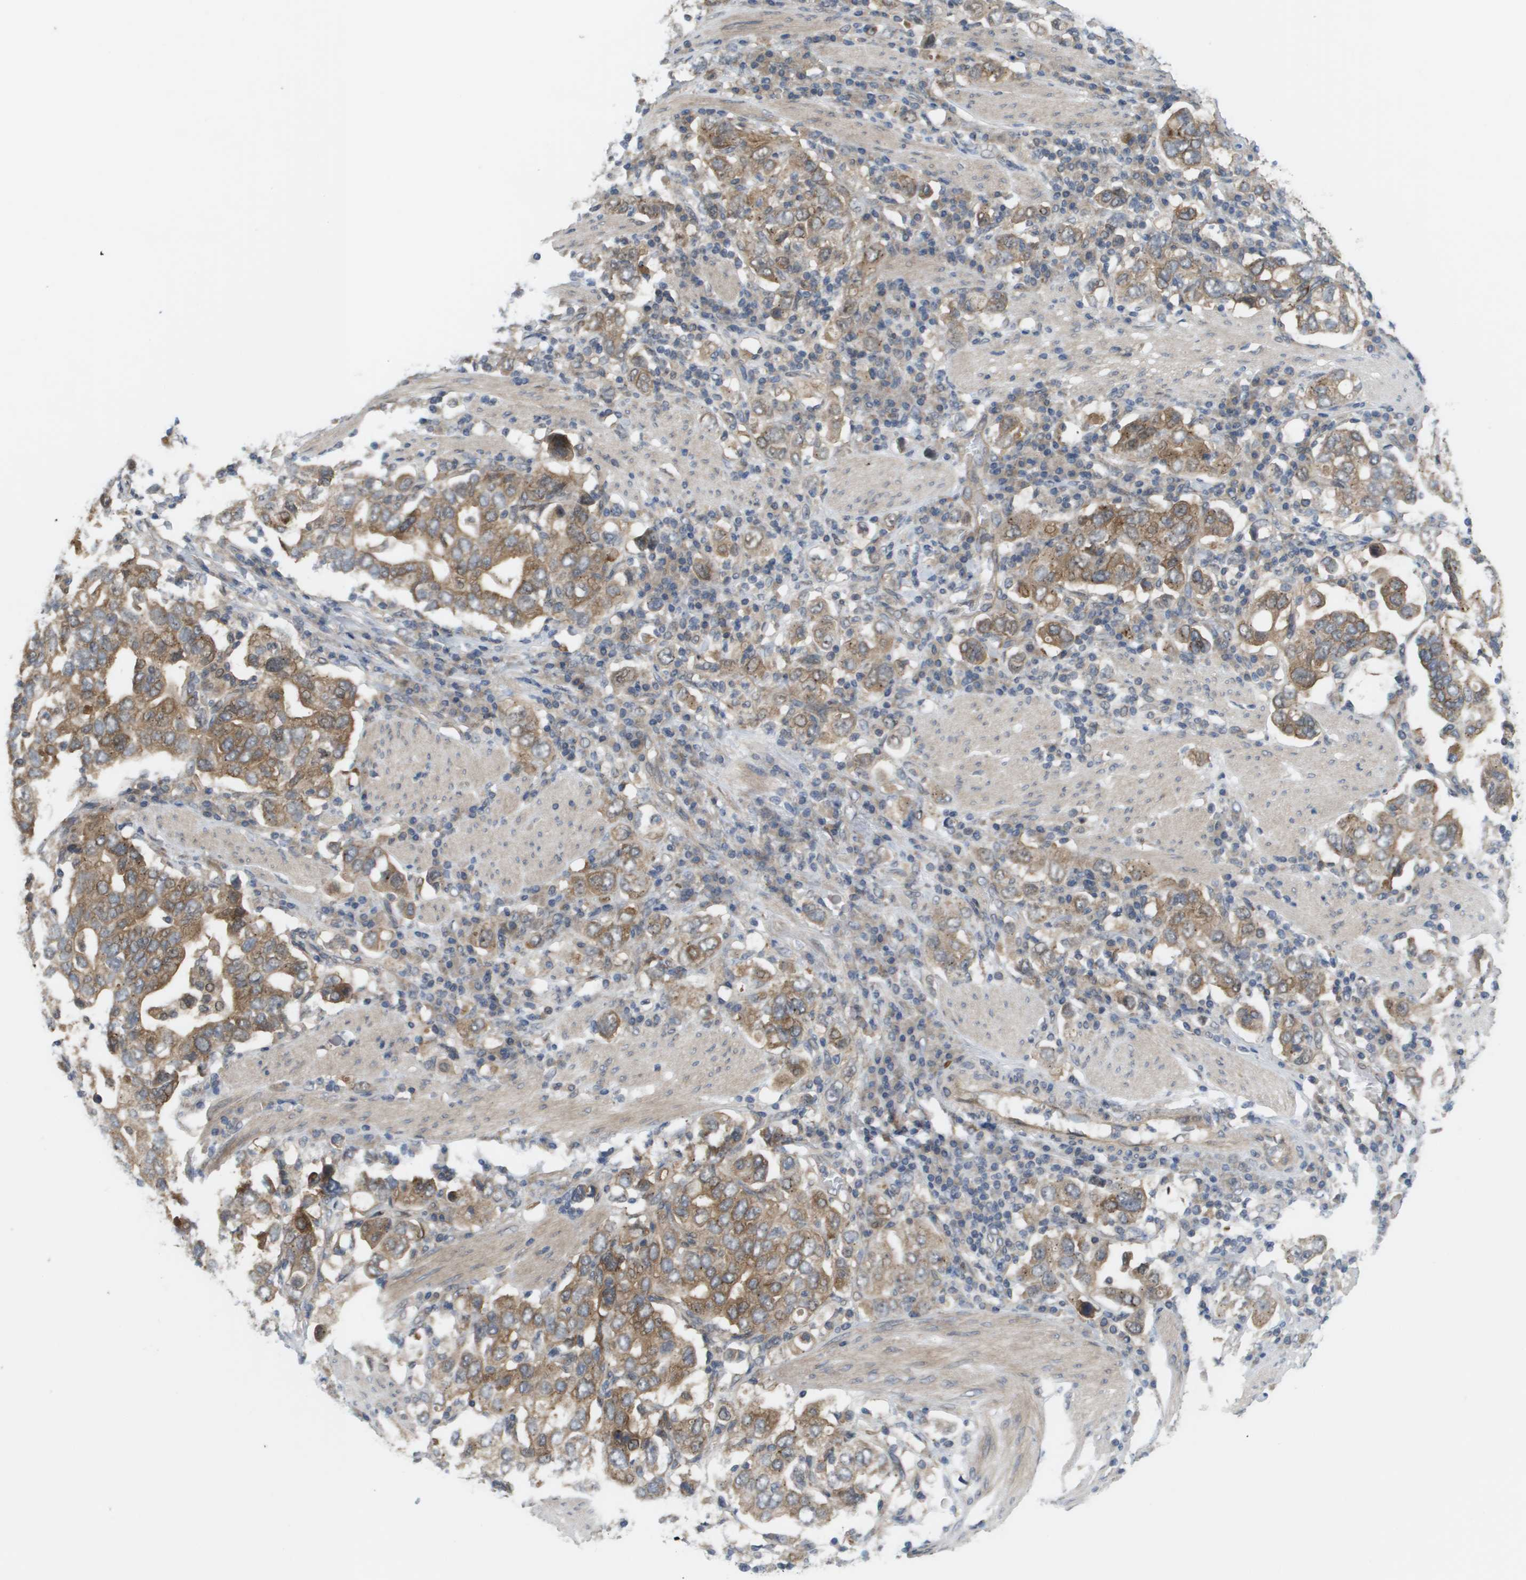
{"staining": {"intensity": "moderate", "quantity": ">75%", "location": "cytoplasmic/membranous"}, "tissue": "stomach cancer", "cell_type": "Tumor cells", "image_type": "cancer", "snomed": [{"axis": "morphology", "description": "Adenocarcinoma, NOS"}, {"axis": "topography", "description": "Stomach, upper"}], "caption": "Tumor cells reveal moderate cytoplasmic/membranous staining in about >75% of cells in stomach adenocarcinoma.", "gene": "CTPS2", "patient": {"sex": "male", "age": 62}}